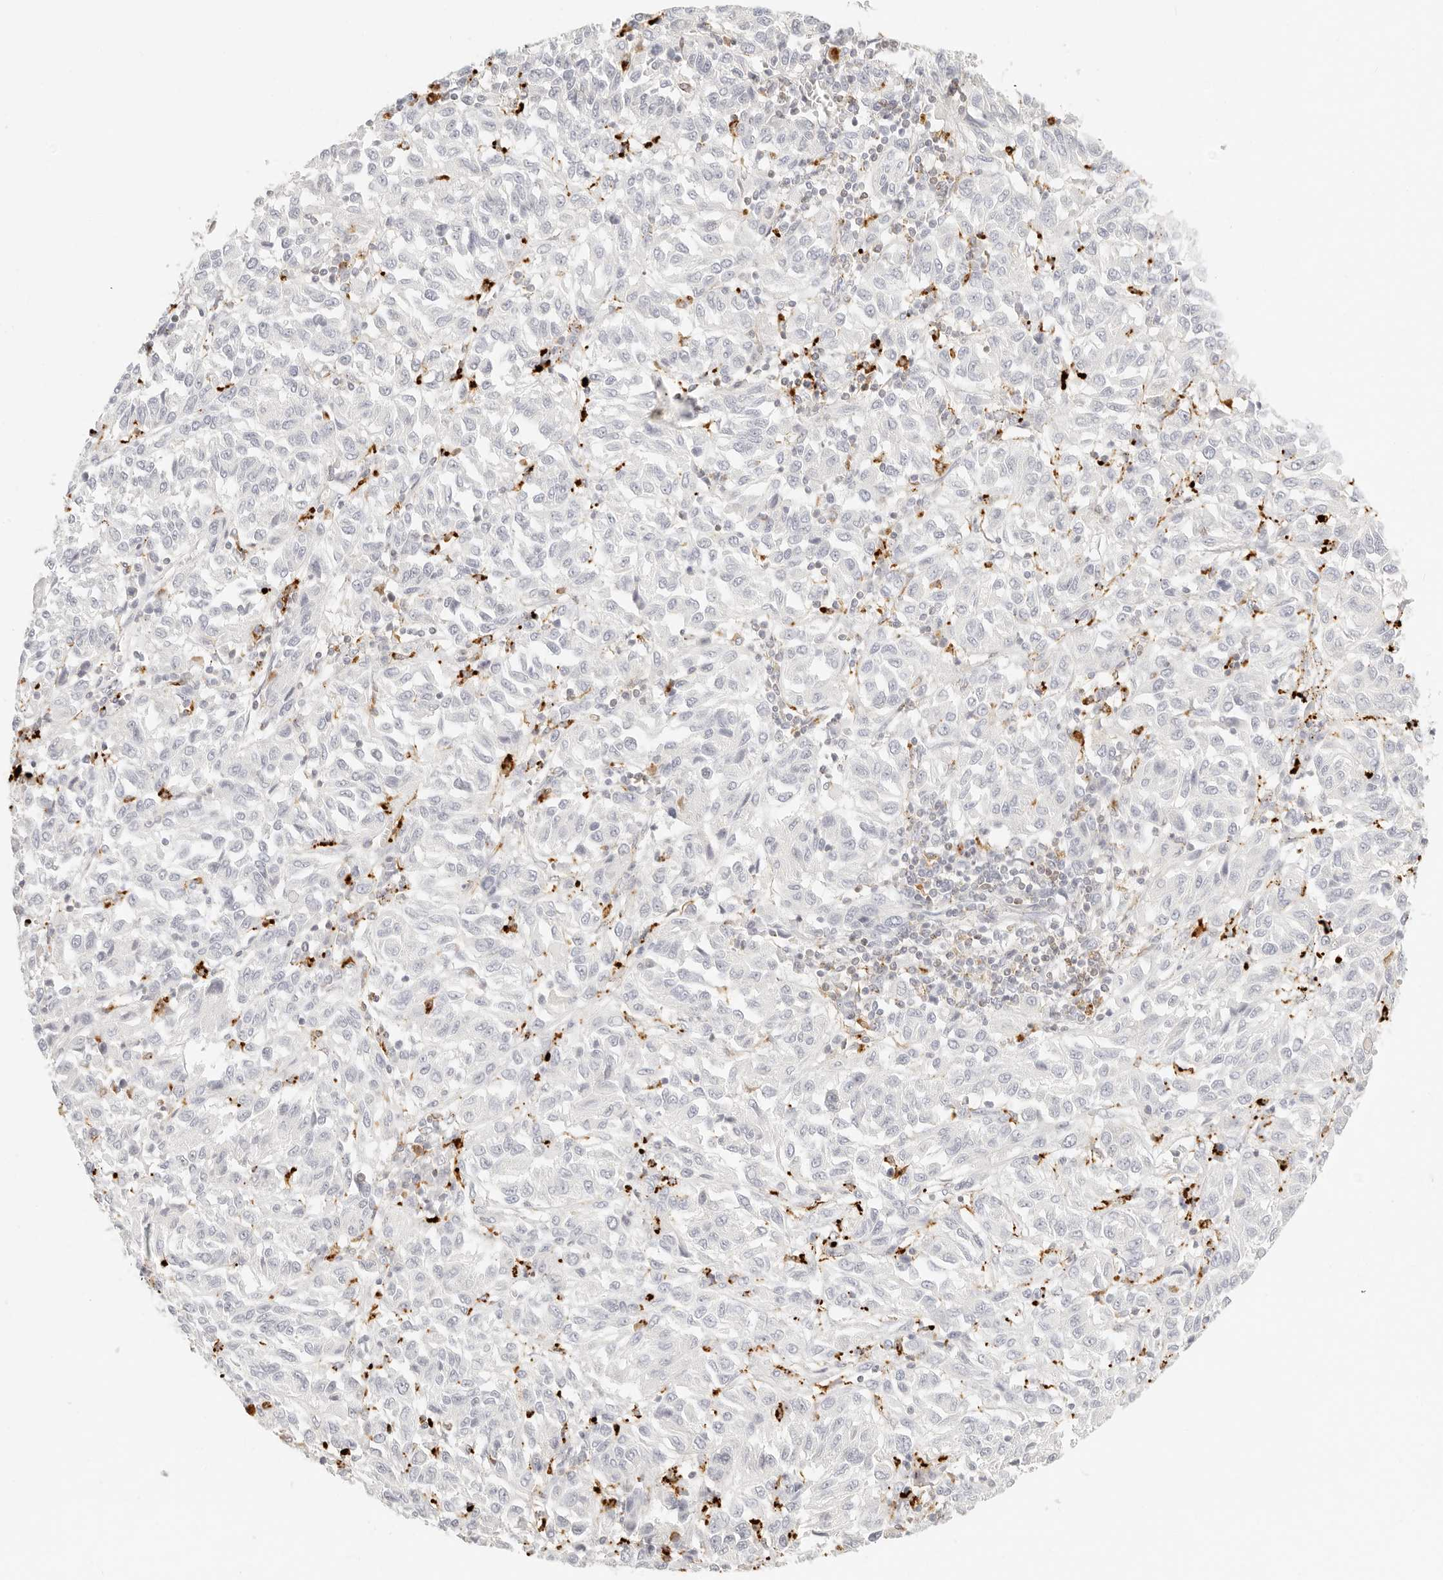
{"staining": {"intensity": "negative", "quantity": "none", "location": "none"}, "tissue": "melanoma", "cell_type": "Tumor cells", "image_type": "cancer", "snomed": [{"axis": "morphology", "description": "Malignant melanoma, Metastatic site"}, {"axis": "topography", "description": "Lung"}], "caption": "There is no significant expression in tumor cells of malignant melanoma (metastatic site).", "gene": "RNASET2", "patient": {"sex": "male", "age": 64}}